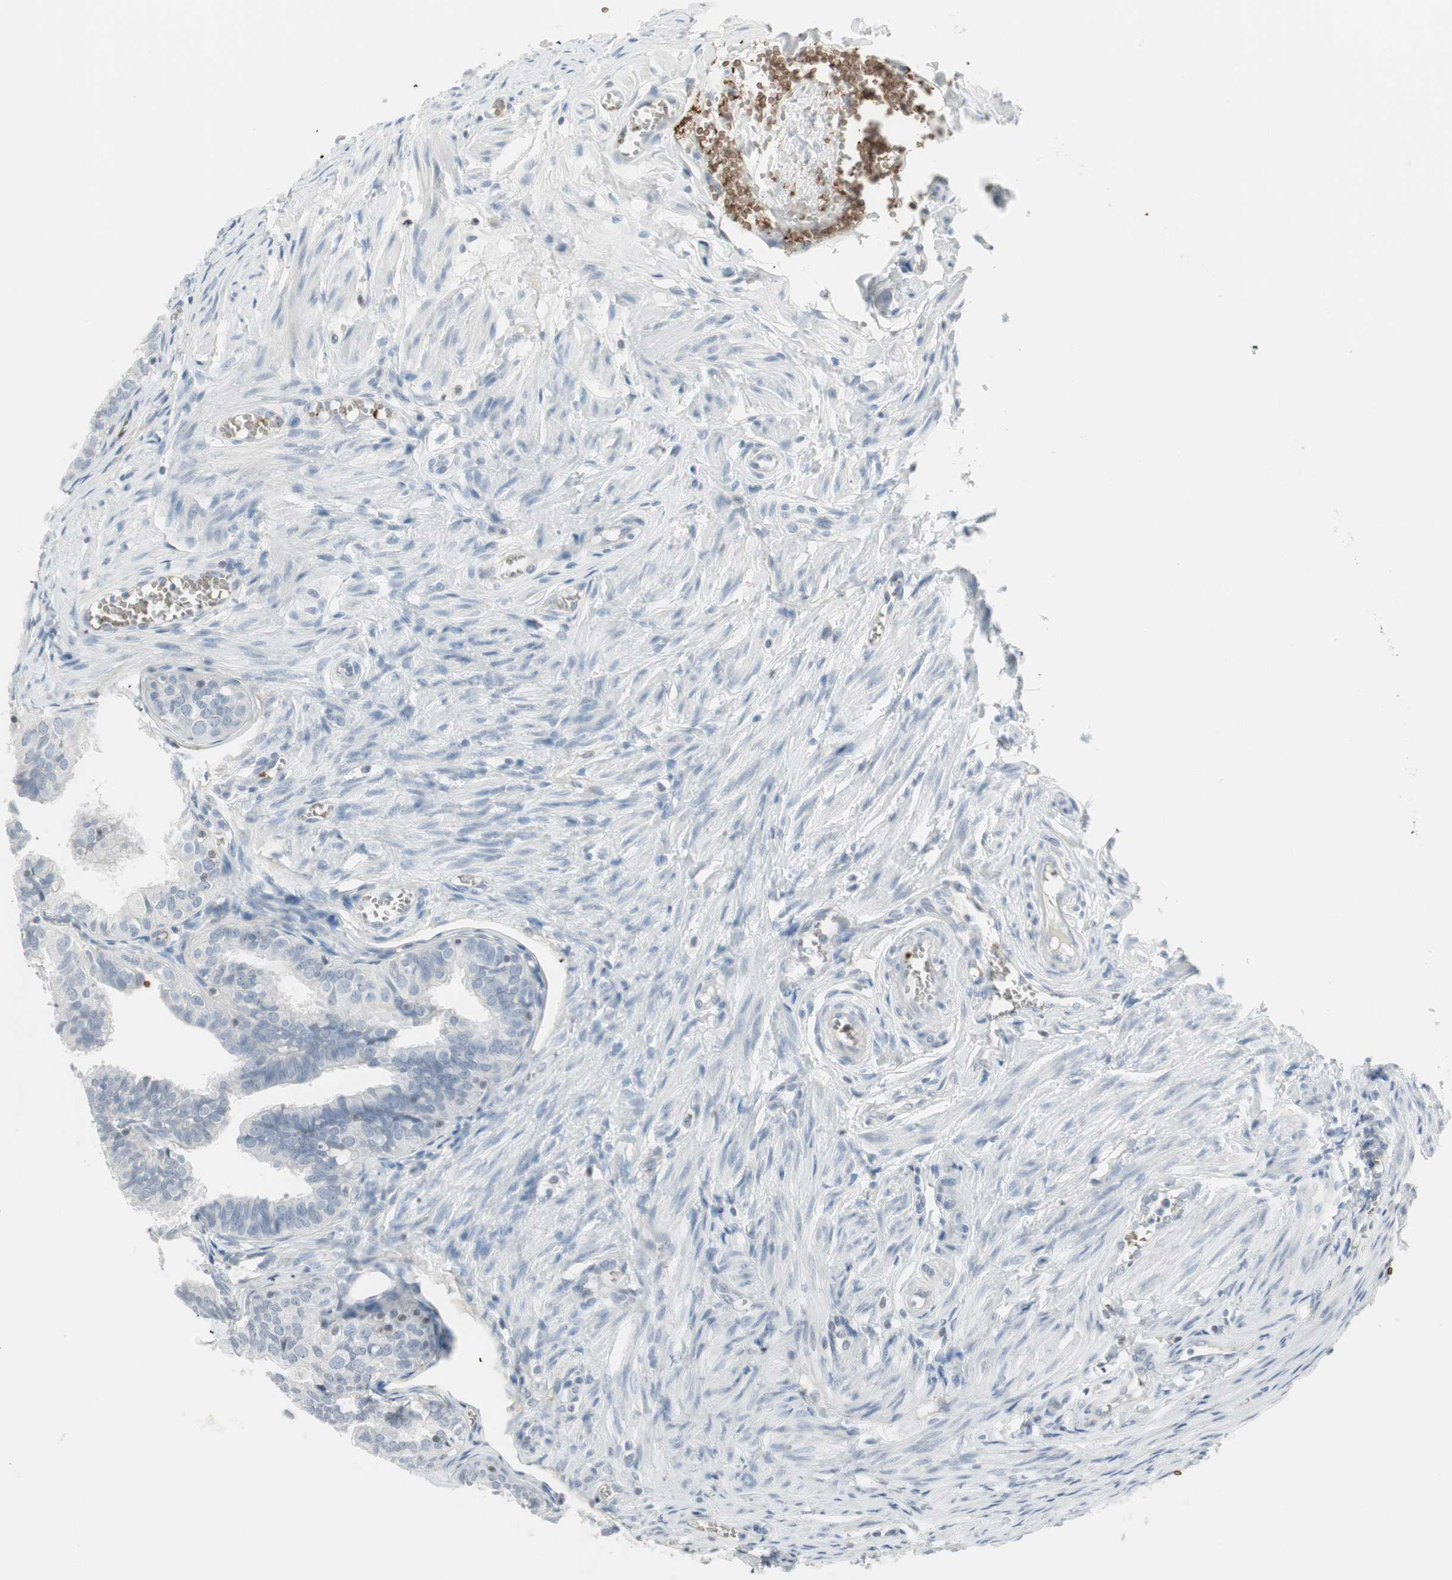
{"staining": {"intensity": "negative", "quantity": "none", "location": "none"}, "tissue": "fallopian tube", "cell_type": "Glandular cells", "image_type": "normal", "snomed": [{"axis": "morphology", "description": "Normal tissue, NOS"}, {"axis": "topography", "description": "Fallopian tube"}], "caption": "This is an IHC histopathology image of normal human fallopian tube. There is no positivity in glandular cells.", "gene": "MAP4K1", "patient": {"sex": "female", "age": 46}}